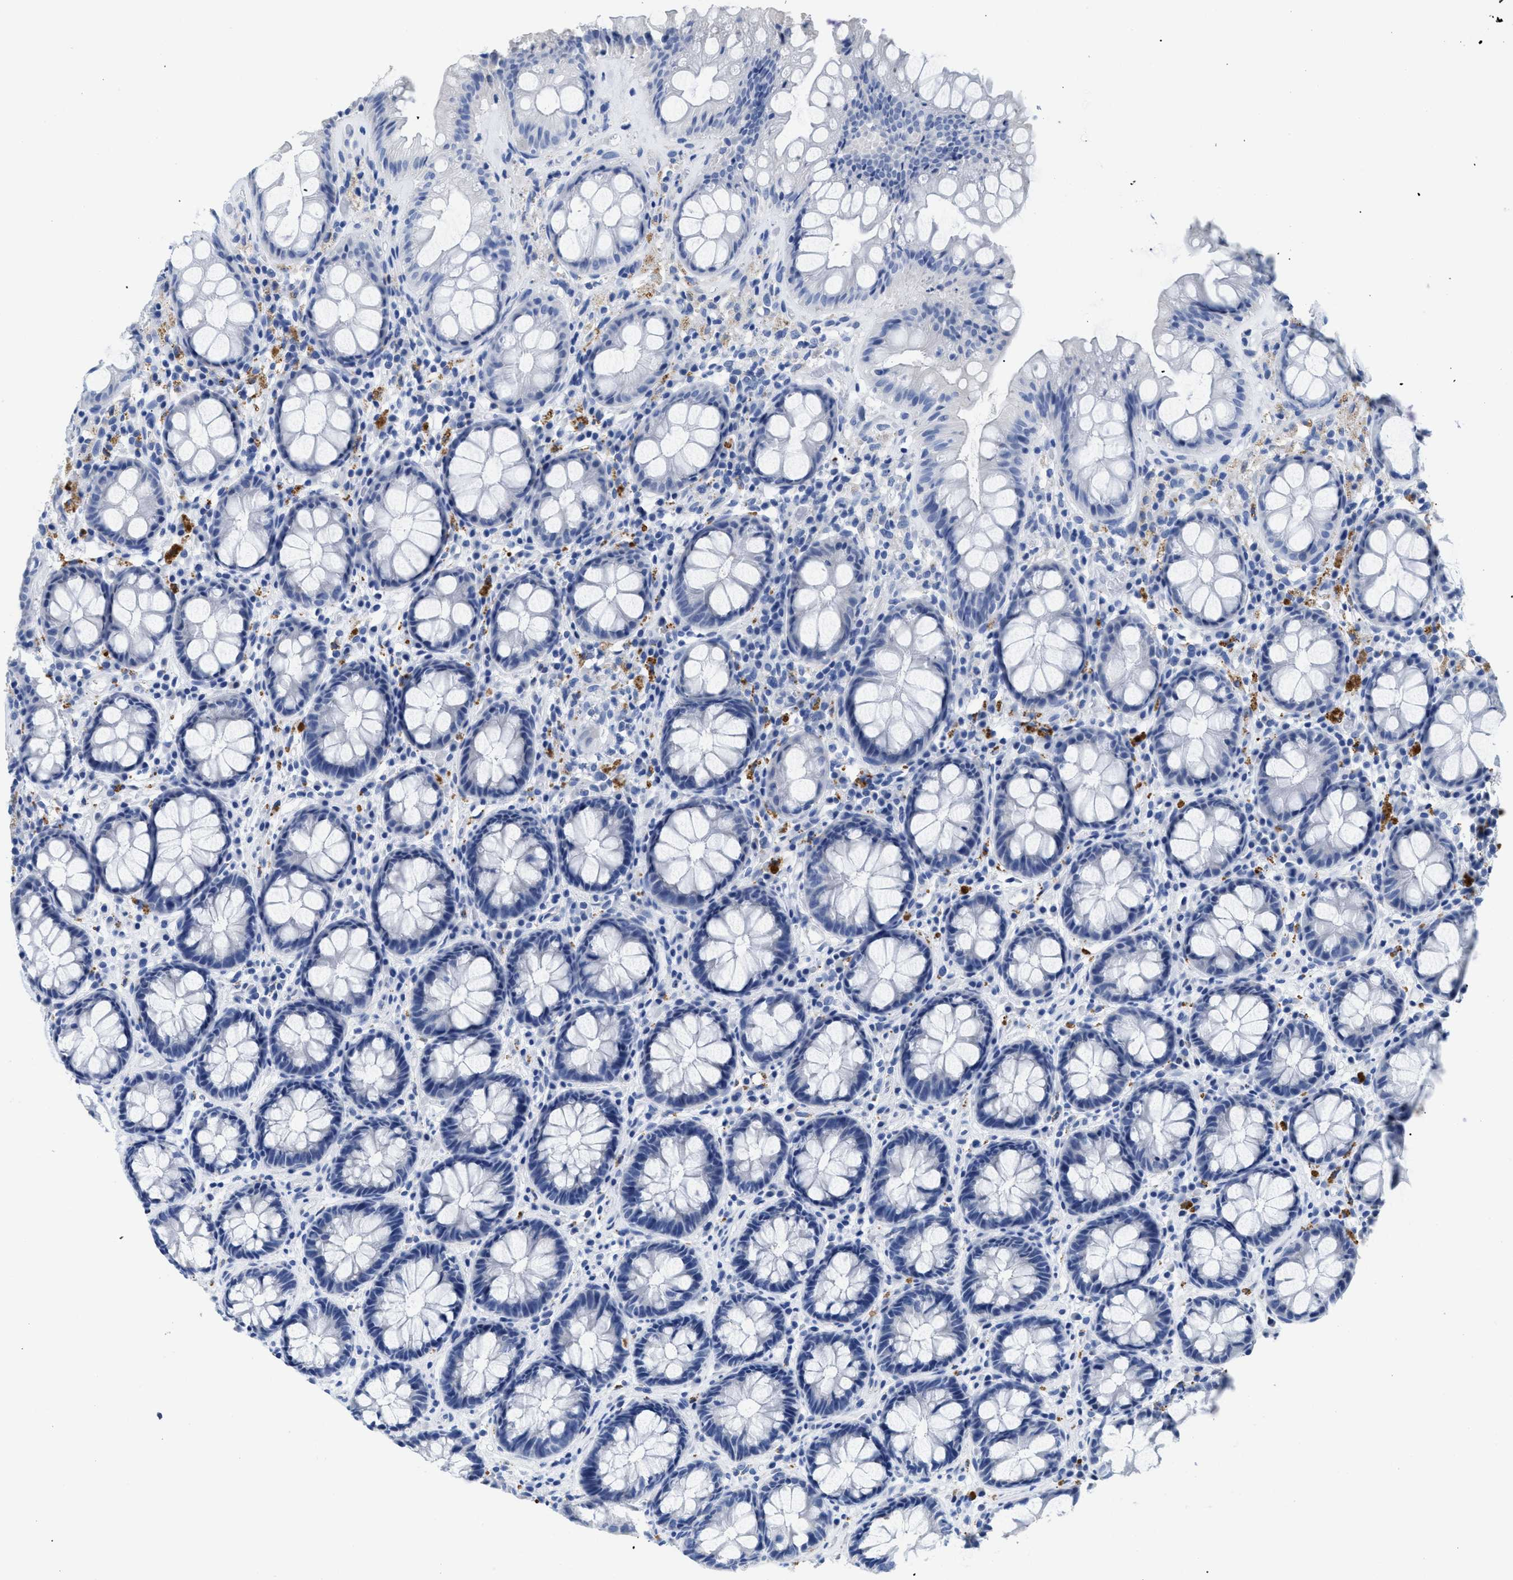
{"staining": {"intensity": "negative", "quantity": "none", "location": "none"}, "tissue": "rectum", "cell_type": "Glandular cells", "image_type": "normal", "snomed": [{"axis": "morphology", "description": "Normal tissue, NOS"}, {"axis": "topography", "description": "Rectum"}], "caption": "Immunohistochemistry (IHC) photomicrograph of unremarkable human rectum stained for a protein (brown), which demonstrates no staining in glandular cells.", "gene": "APOBEC2", "patient": {"sex": "male", "age": 64}}